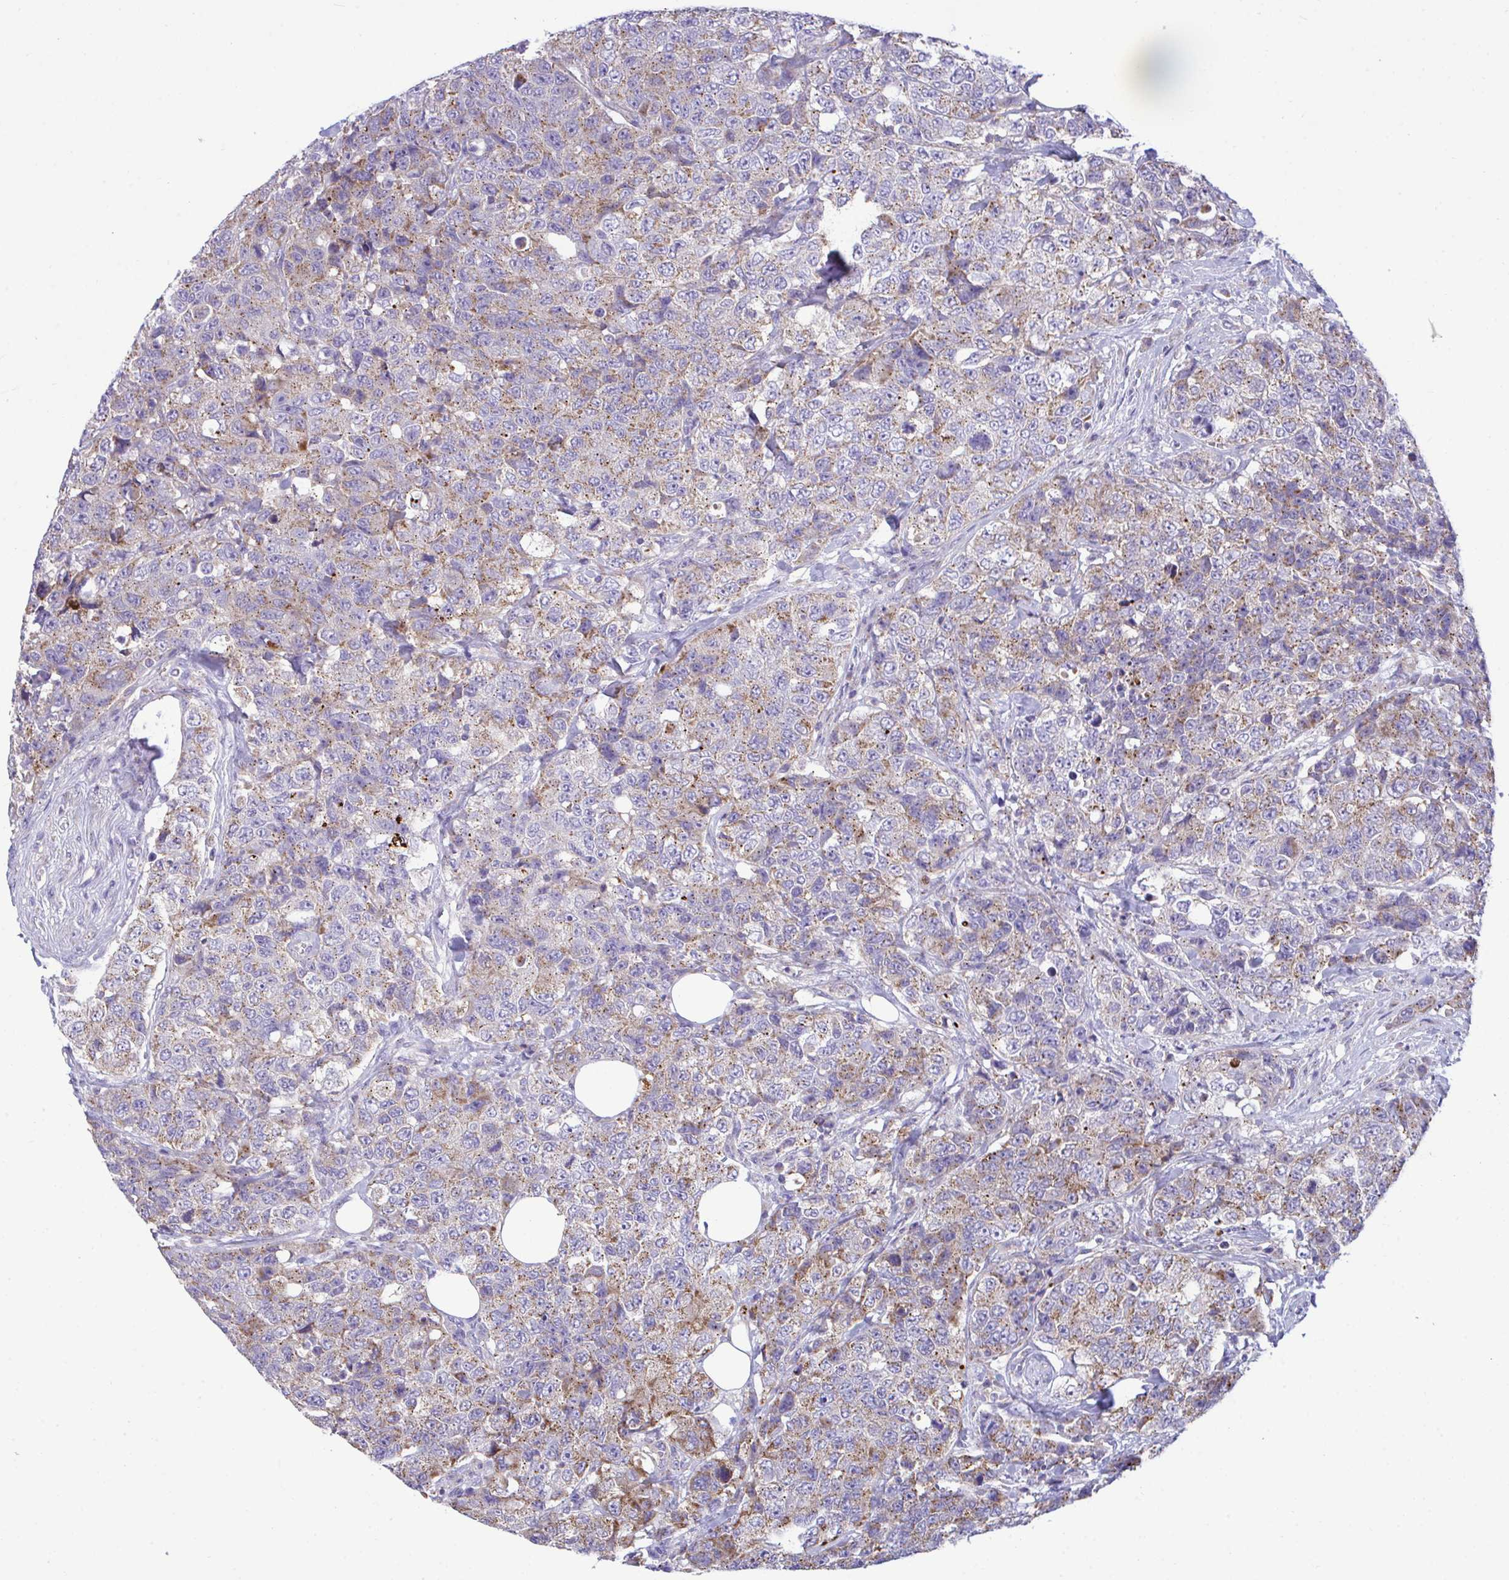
{"staining": {"intensity": "weak", "quantity": "25%-75%", "location": "cytoplasmic/membranous"}, "tissue": "urothelial cancer", "cell_type": "Tumor cells", "image_type": "cancer", "snomed": [{"axis": "morphology", "description": "Urothelial carcinoma, High grade"}, {"axis": "topography", "description": "Urinary bladder"}], "caption": "This is an image of immunohistochemistry staining of urothelial carcinoma (high-grade), which shows weak expression in the cytoplasmic/membranous of tumor cells.", "gene": "MRPS16", "patient": {"sex": "female", "age": 78}}